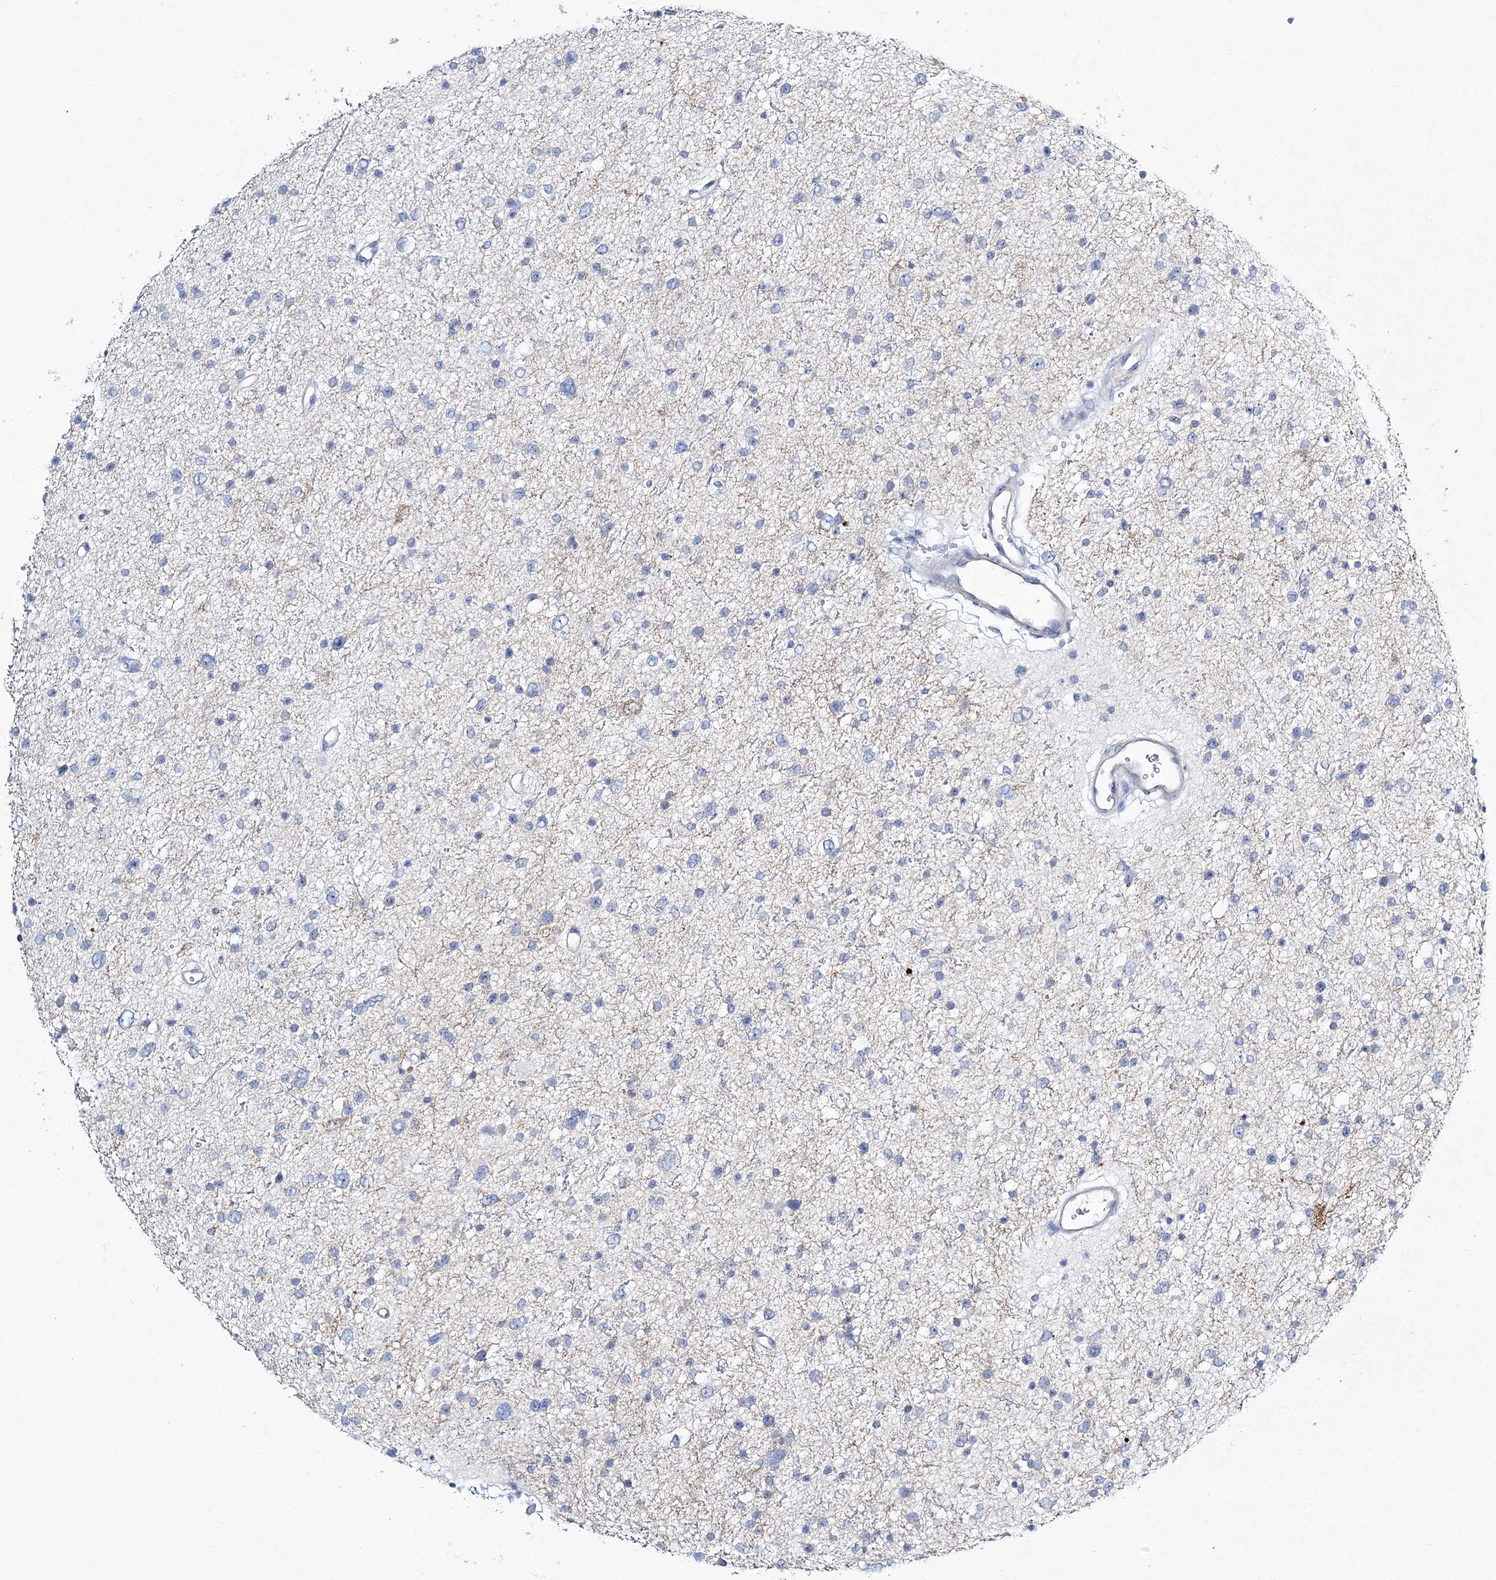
{"staining": {"intensity": "negative", "quantity": "none", "location": "none"}, "tissue": "glioma", "cell_type": "Tumor cells", "image_type": "cancer", "snomed": [{"axis": "morphology", "description": "Glioma, malignant, Low grade"}, {"axis": "topography", "description": "Brain"}], "caption": "The image exhibits no significant expression in tumor cells of glioma. (DAB (3,3'-diaminobenzidine) IHC with hematoxylin counter stain).", "gene": "ADGRL1", "patient": {"sex": "female", "age": 37}}